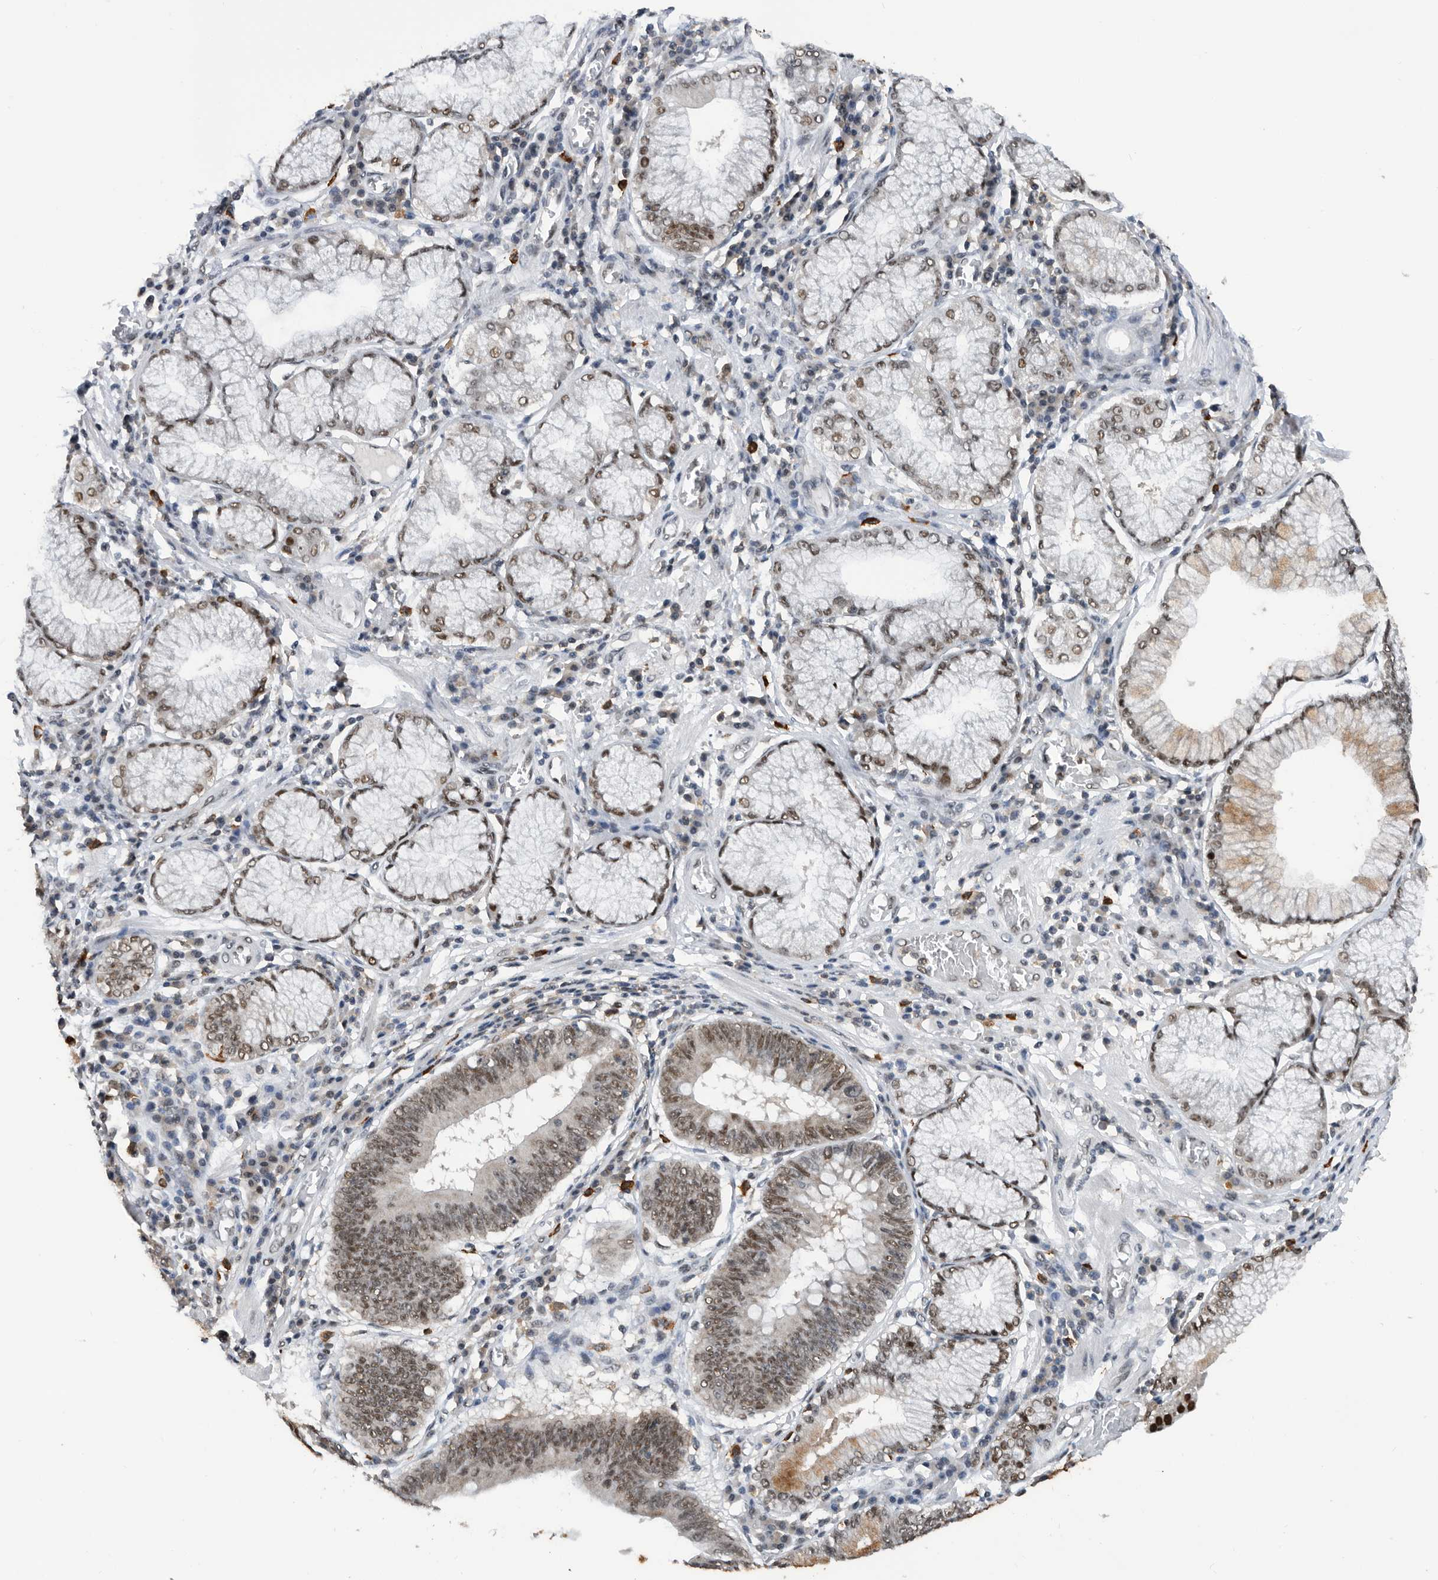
{"staining": {"intensity": "moderate", "quantity": ">75%", "location": "cytoplasmic/membranous,nuclear"}, "tissue": "stomach cancer", "cell_type": "Tumor cells", "image_type": "cancer", "snomed": [{"axis": "morphology", "description": "Adenocarcinoma, NOS"}, {"axis": "topography", "description": "Stomach"}], "caption": "The photomicrograph shows a brown stain indicating the presence of a protein in the cytoplasmic/membranous and nuclear of tumor cells in stomach cancer (adenocarcinoma).", "gene": "ZNF260", "patient": {"sex": "male", "age": 59}}